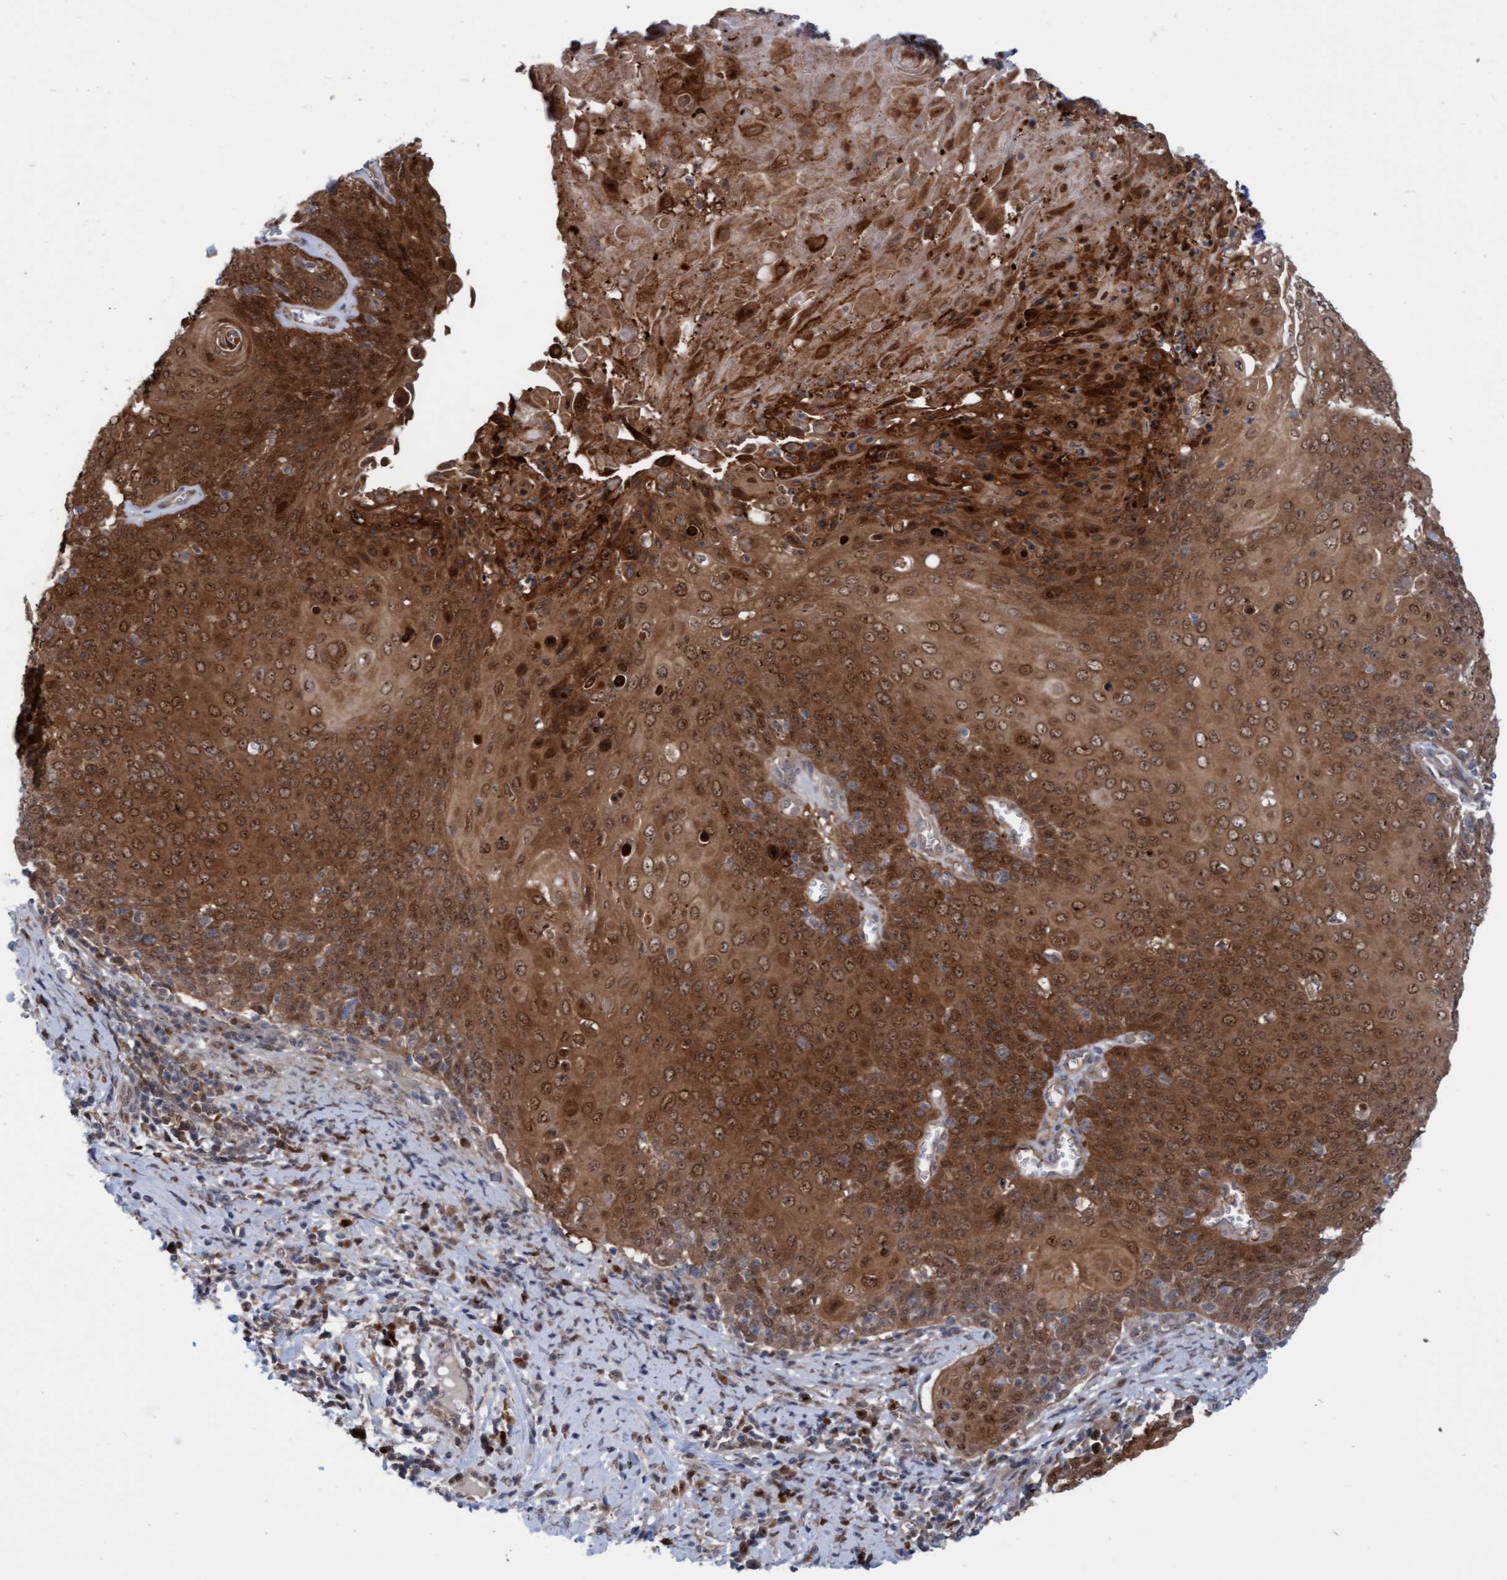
{"staining": {"intensity": "strong", "quantity": ">75%", "location": "cytoplasmic/membranous,nuclear"}, "tissue": "cervical cancer", "cell_type": "Tumor cells", "image_type": "cancer", "snomed": [{"axis": "morphology", "description": "Squamous cell carcinoma, NOS"}, {"axis": "topography", "description": "Cervix"}], "caption": "The image demonstrates a brown stain indicating the presence of a protein in the cytoplasmic/membranous and nuclear of tumor cells in cervical cancer (squamous cell carcinoma). (DAB (3,3'-diaminobenzidine) IHC, brown staining for protein, blue staining for nuclei).", "gene": "RAP1GAP2", "patient": {"sex": "female", "age": 39}}